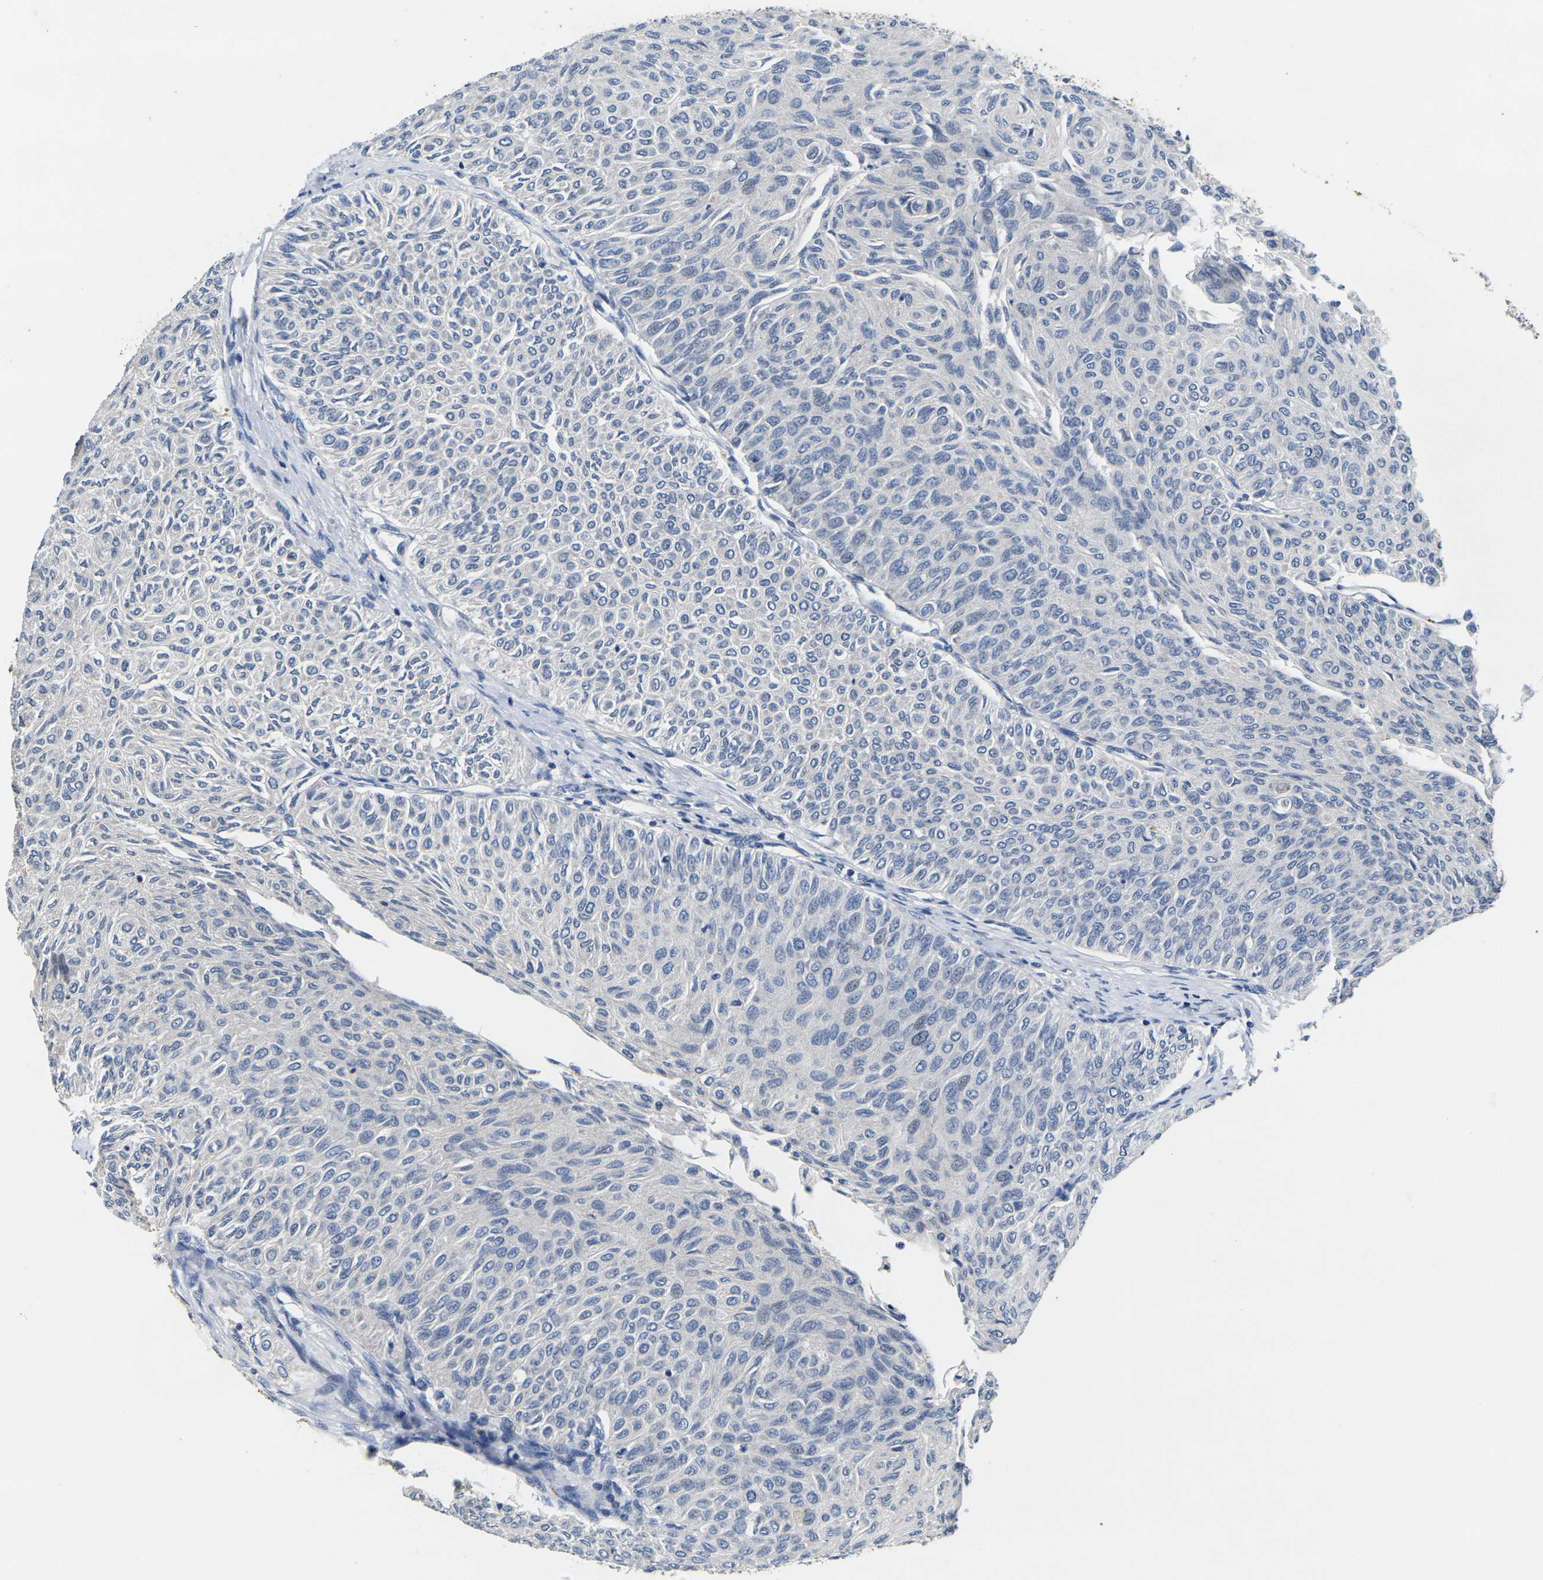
{"staining": {"intensity": "negative", "quantity": "none", "location": "none"}, "tissue": "urothelial cancer", "cell_type": "Tumor cells", "image_type": "cancer", "snomed": [{"axis": "morphology", "description": "Urothelial carcinoma, Low grade"}, {"axis": "topography", "description": "Urinary bladder"}], "caption": "Tumor cells are negative for brown protein staining in urothelial carcinoma (low-grade).", "gene": "NOCT", "patient": {"sex": "male", "age": 78}}